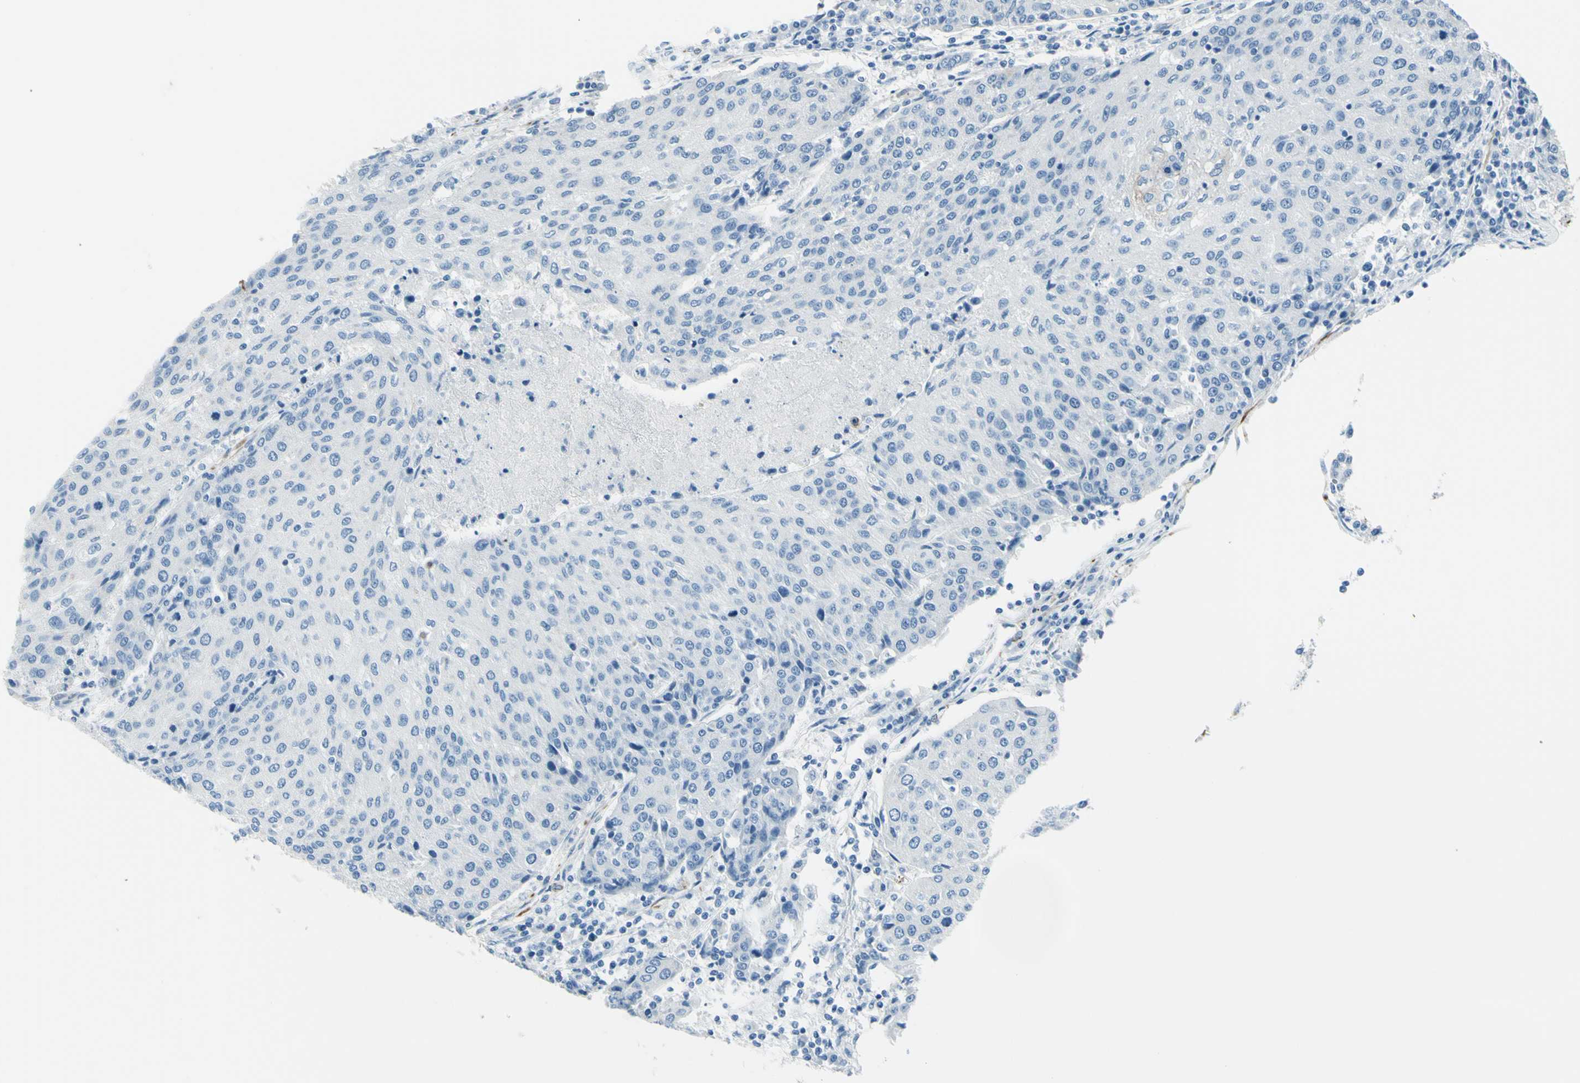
{"staining": {"intensity": "negative", "quantity": "none", "location": "none"}, "tissue": "urothelial cancer", "cell_type": "Tumor cells", "image_type": "cancer", "snomed": [{"axis": "morphology", "description": "Urothelial carcinoma, High grade"}, {"axis": "topography", "description": "Urinary bladder"}], "caption": "Urothelial cancer was stained to show a protein in brown. There is no significant staining in tumor cells.", "gene": "PTH2R", "patient": {"sex": "female", "age": 85}}